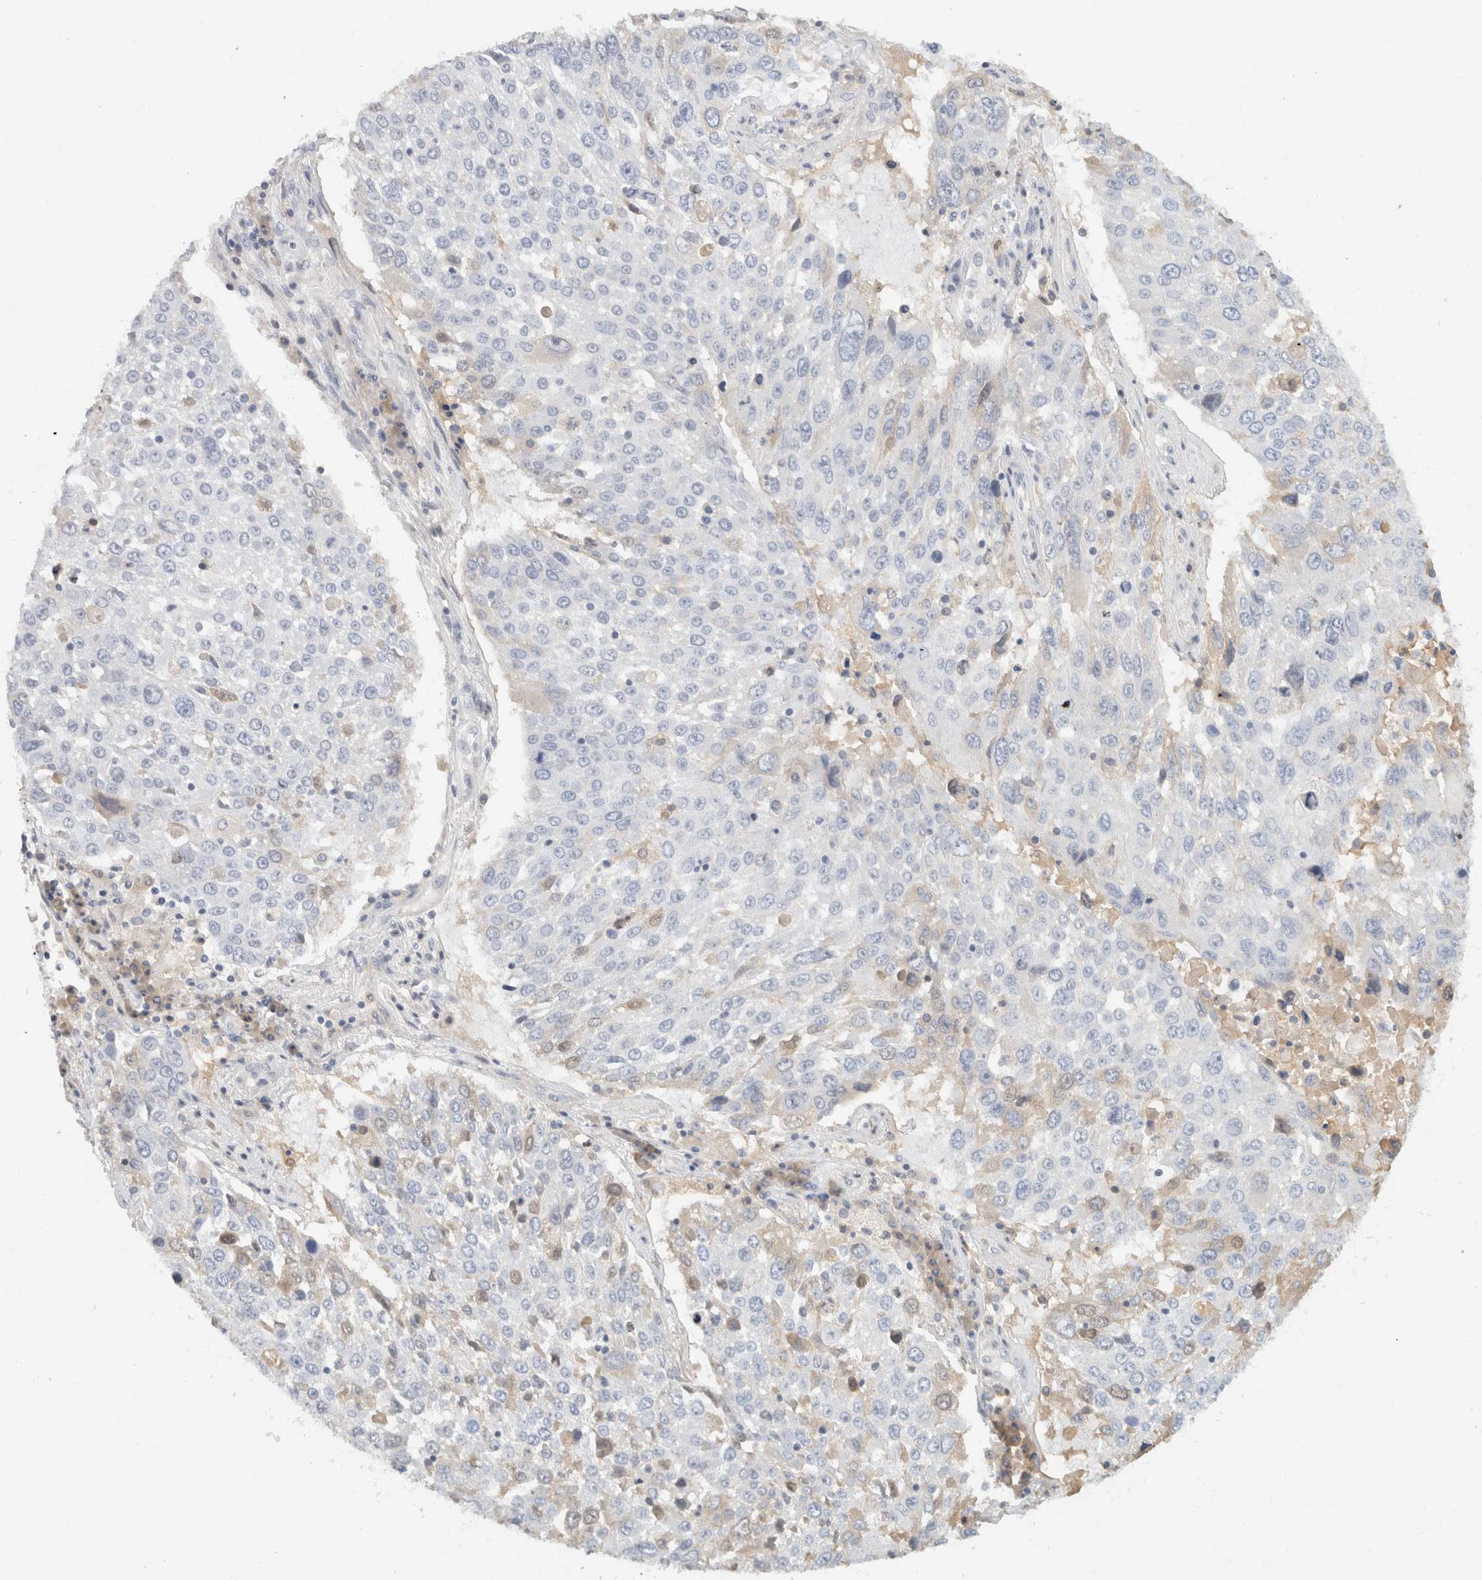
{"staining": {"intensity": "negative", "quantity": "none", "location": "none"}, "tissue": "lung cancer", "cell_type": "Tumor cells", "image_type": "cancer", "snomed": [{"axis": "morphology", "description": "Squamous cell carcinoma, NOS"}, {"axis": "topography", "description": "Lung"}], "caption": "DAB (3,3'-diaminobenzidine) immunohistochemical staining of lung cancer demonstrates no significant staining in tumor cells.", "gene": "STK31", "patient": {"sex": "male", "age": 65}}